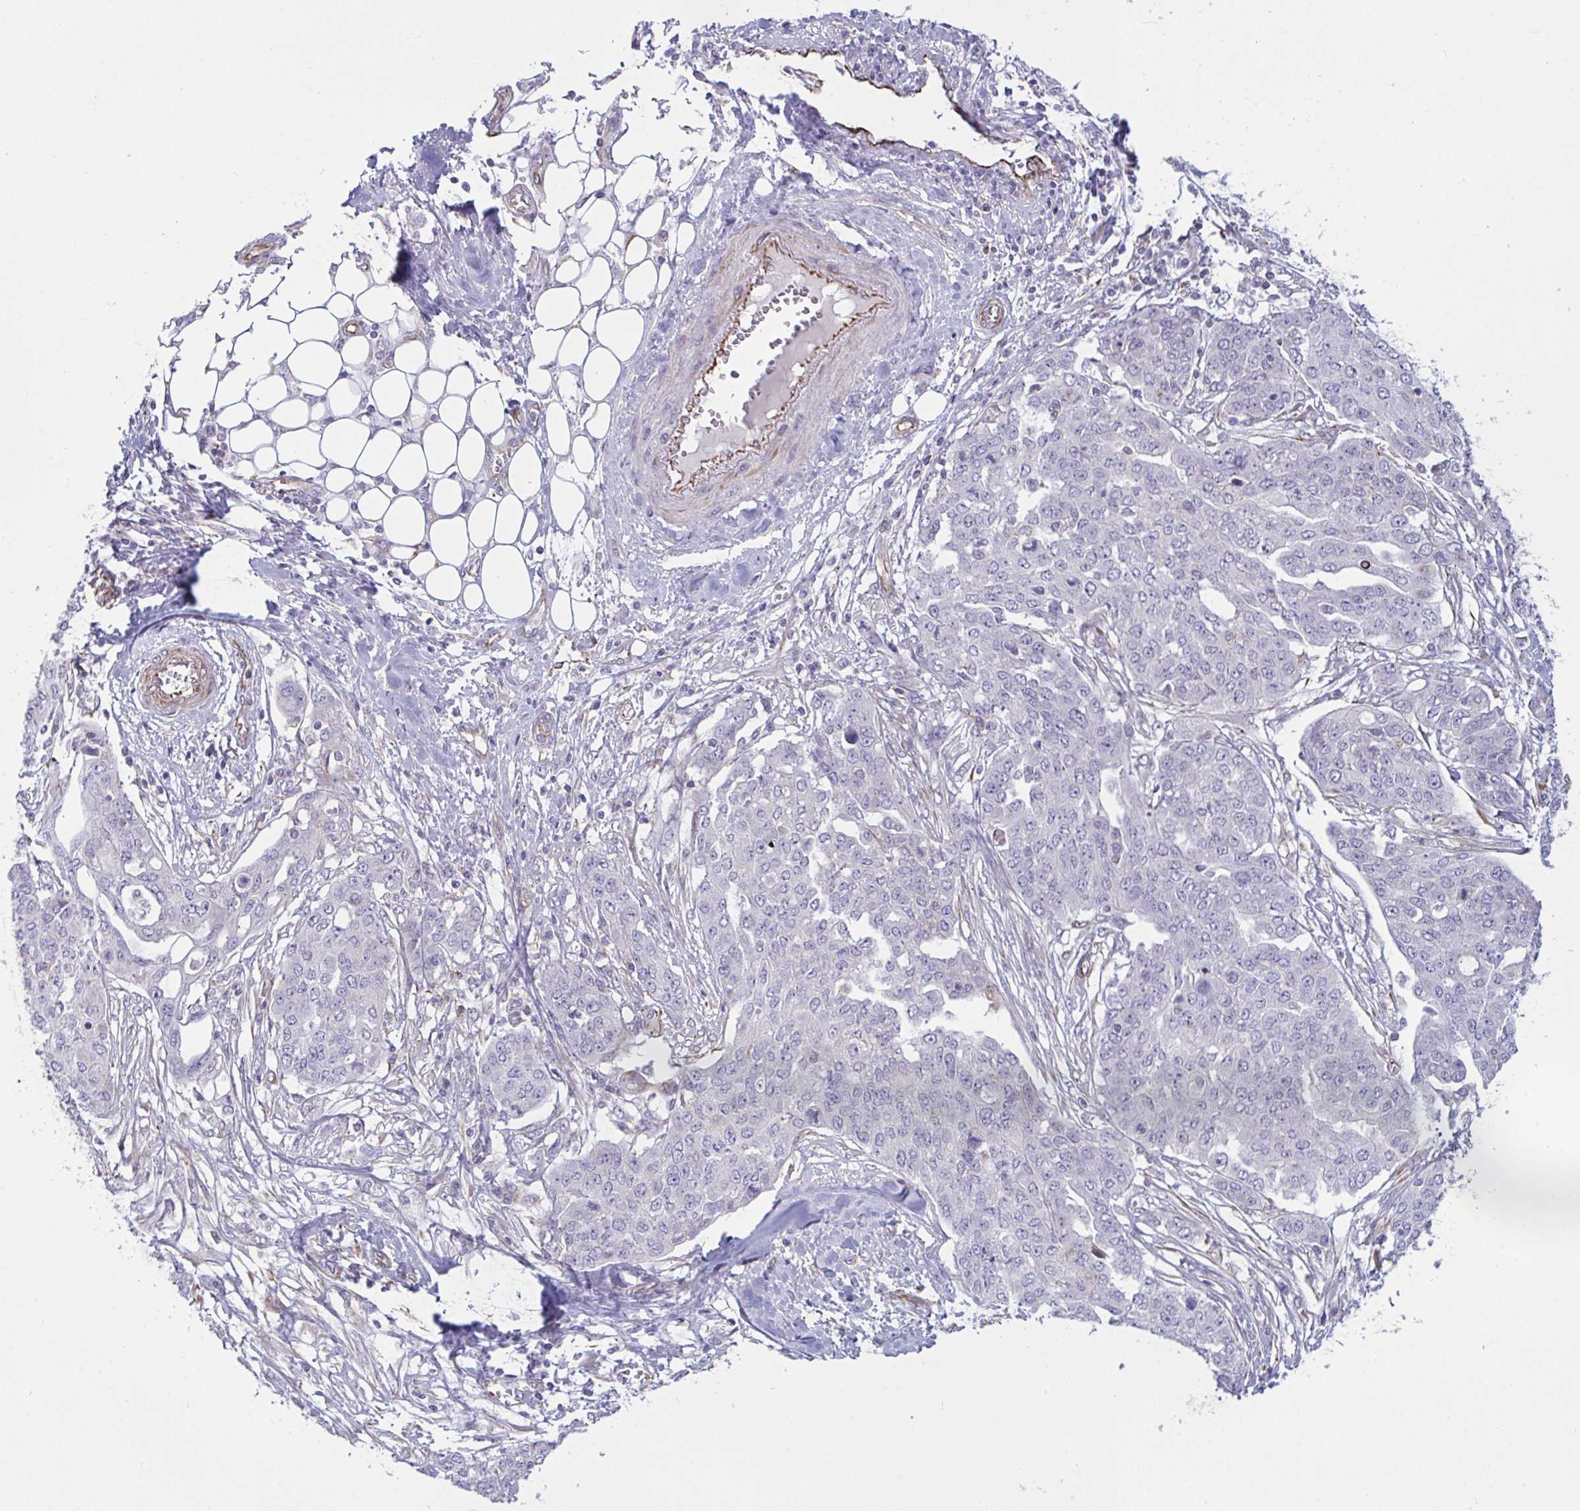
{"staining": {"intensity": "negative", "quantity": "none", "location": "none"}, "tissue": "ovarian cancer", "cell_type": "Tumor cells", "image_type": "cancer", "snomed": [{"axis": "morphology", "description": "Cystadenocarcinoma, serous, NOS"}, {"axis": "topography", "description": "Soft tissue"}, {"axis": "topography", "description": "Ovary"}], "caption": "Tumor cells show no significant positivity in serous cystadenocarcinoma (ovarian).", "gene": "DCBLD1", "patient": {"sex": "female", "age": 57}}